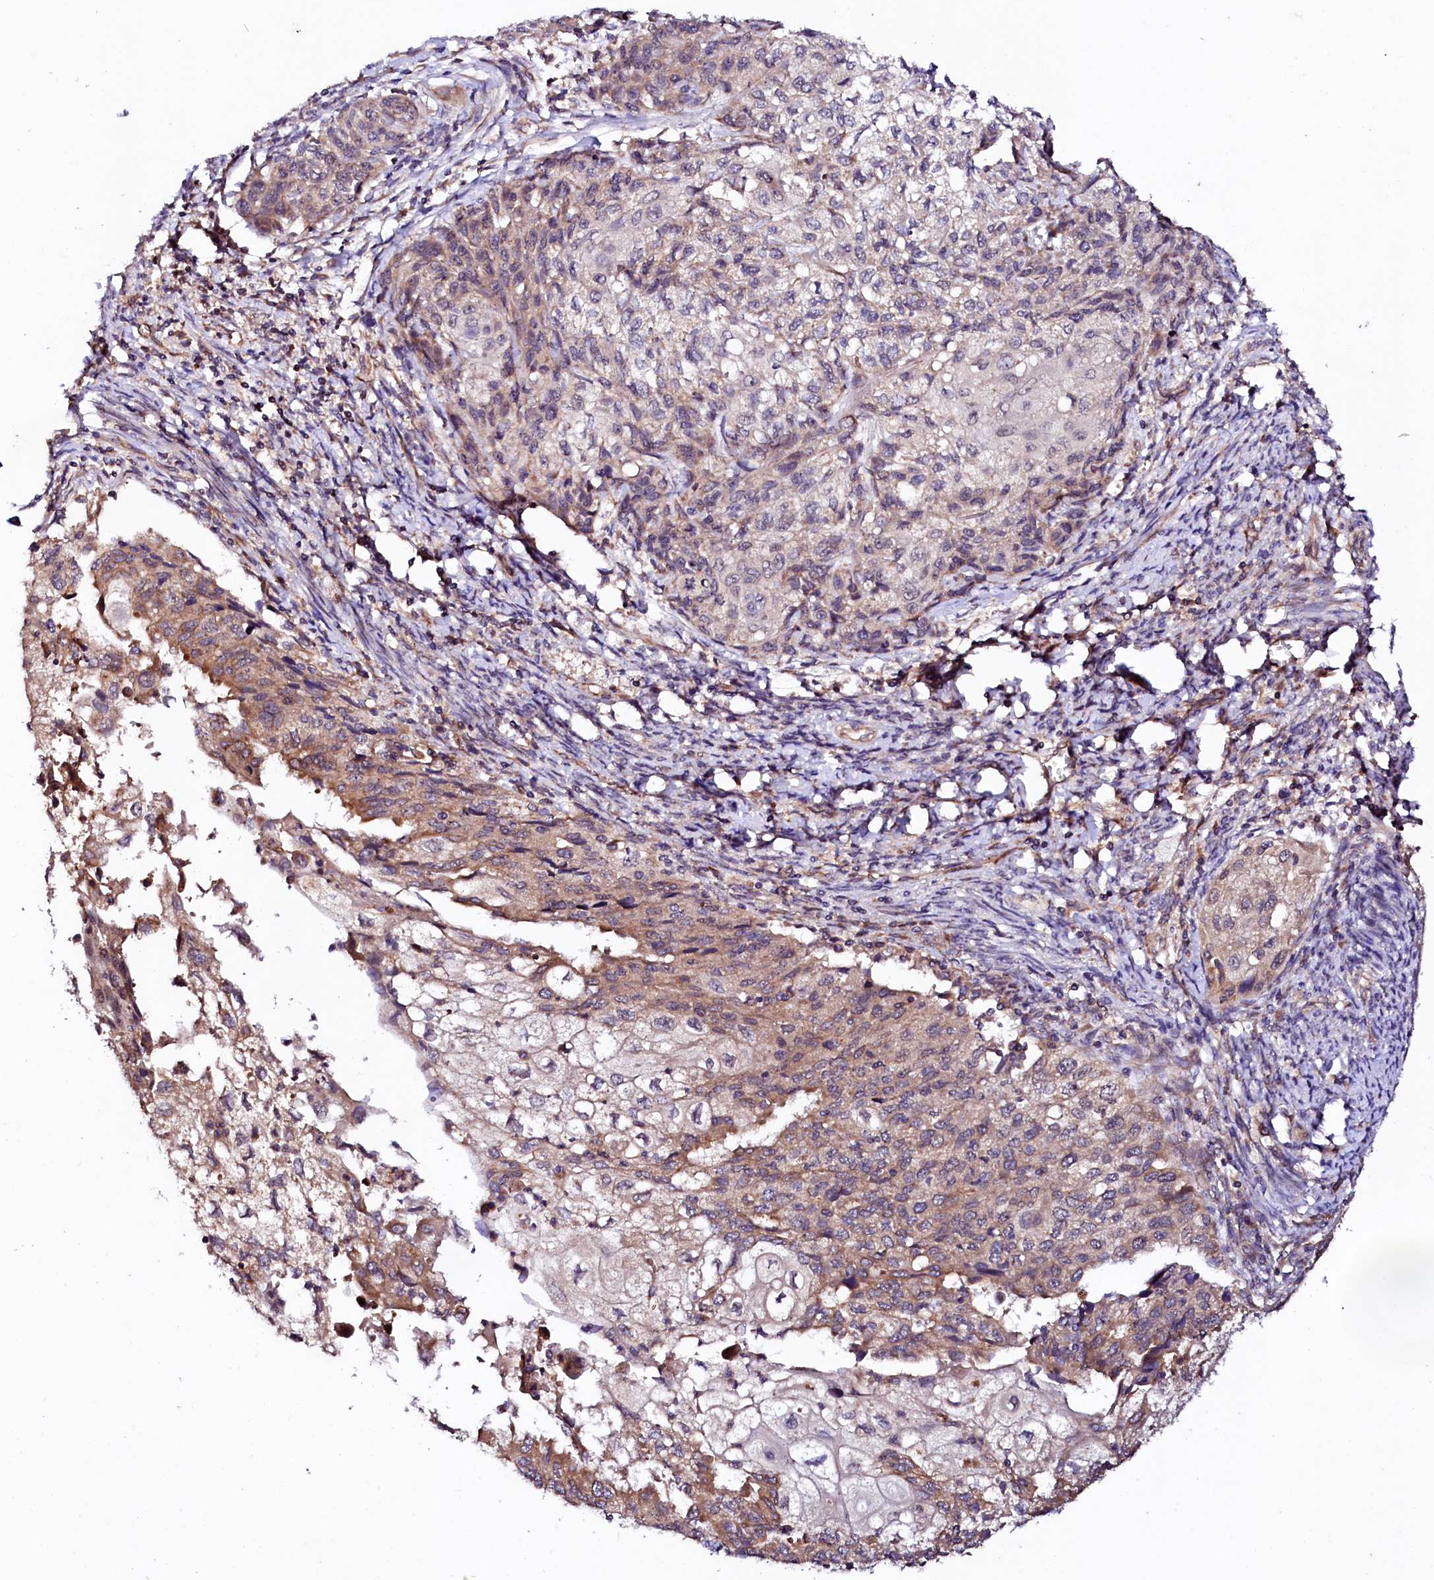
{"staining": {"intensity": "moderate", "quantity": "25%-75%", "location": "cytoplasmic/membranous"}, "tissue": "cervical cancer", "cell_type": "Tumor cells", "image_type": "cancer", "snomed": [{"axis": "morphology", "description": "Squamous cell carcinoma, NOS"}, {"axis": "topography", "description": "Cervix"}], "caption": "Cervical cancer stained with DAB immunohistochemistry (IHC) exhibits medium levels of moderate cytoplasmic/membranous staining in approximately 25%-75% of tumor cells. Ihc stains the protein in brown and the nuclei are stained blue.", "gene": "UBE3C", "patient": {"sex": "female", "age": 67}}